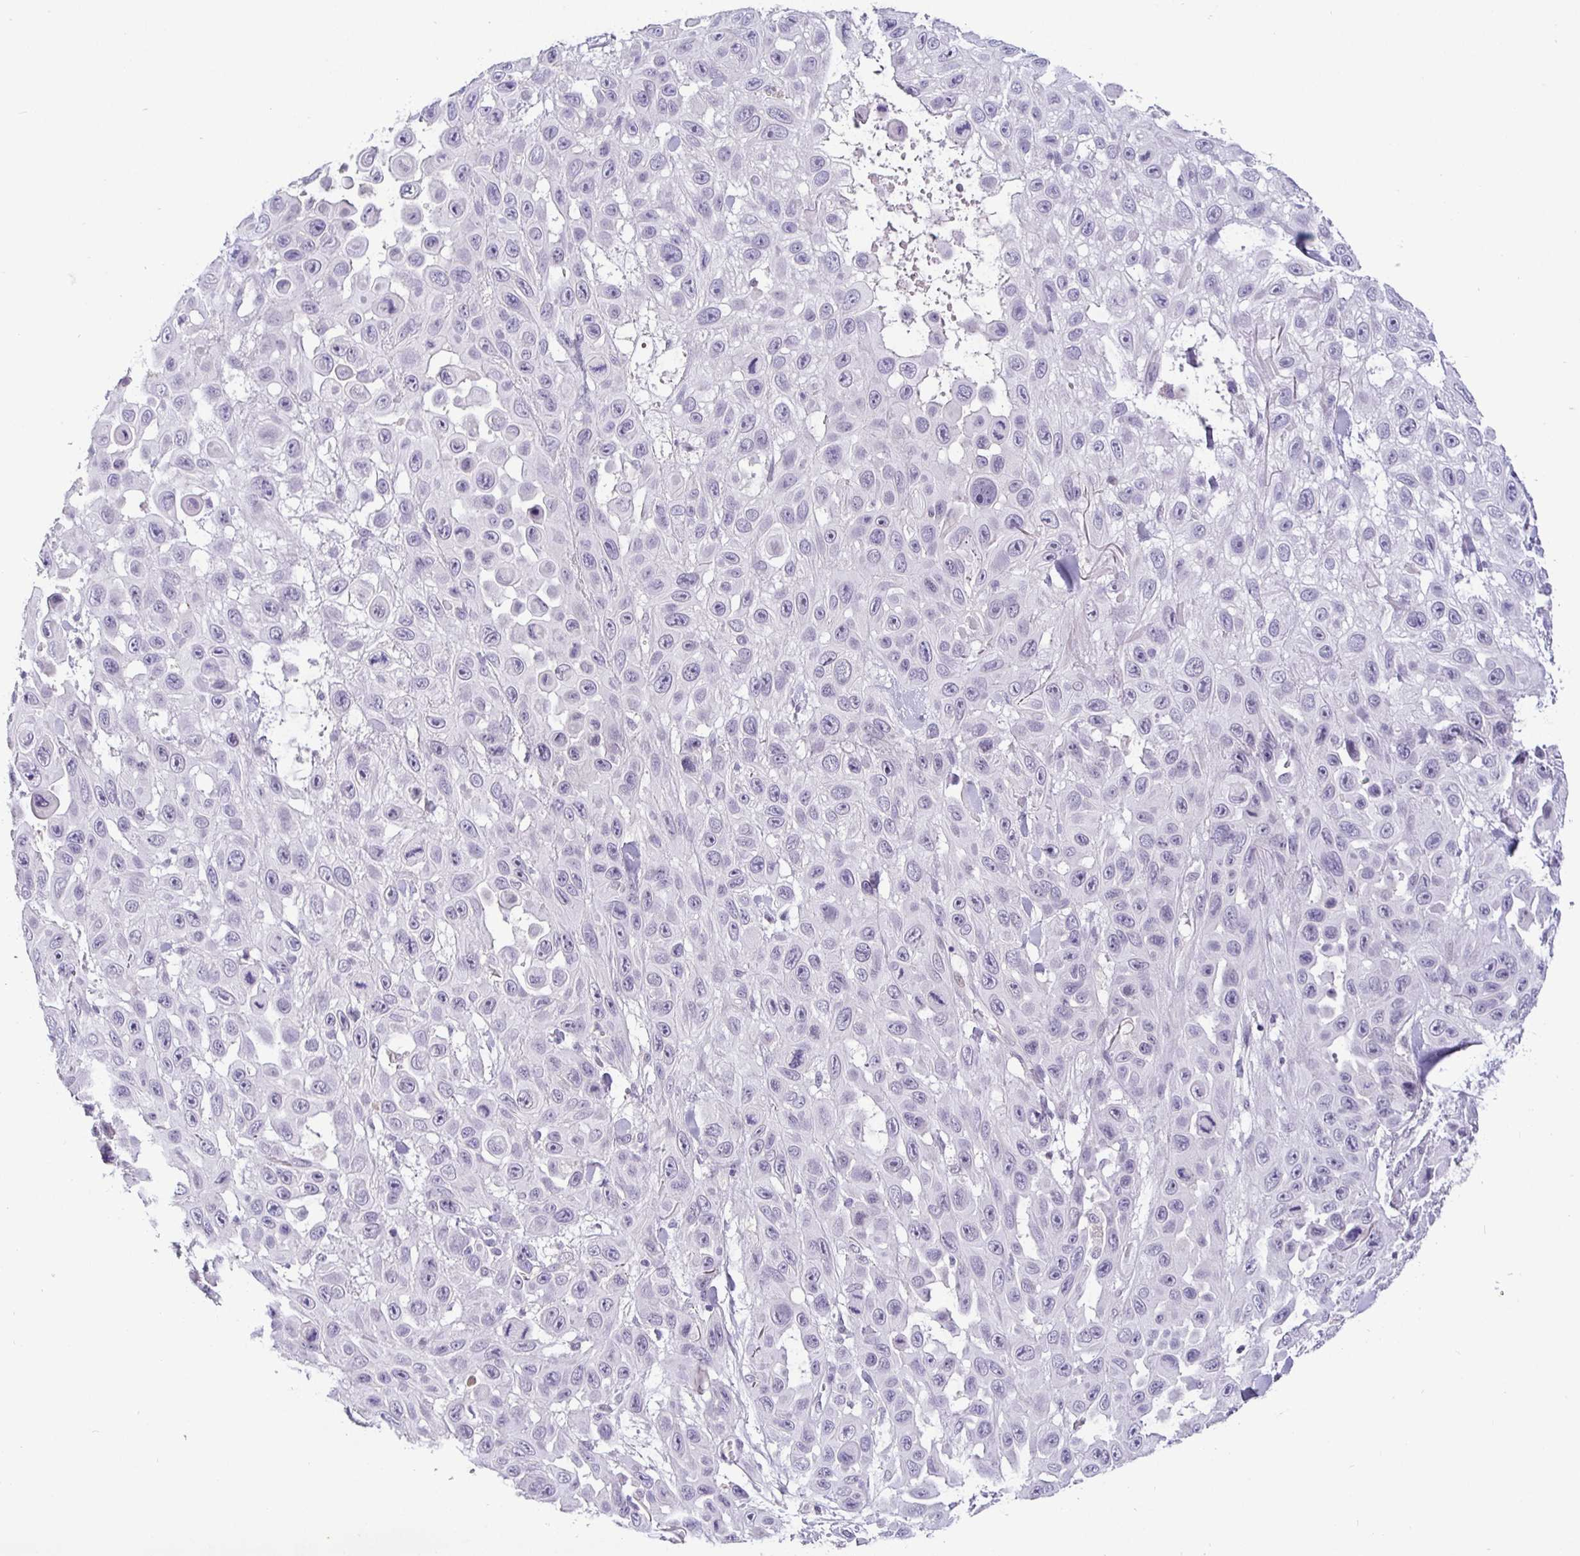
{"staining": {"intensity": "negative", "quantity": "none", "location": "none"}, "tissue": "skin cancer", "cell_type": "Tumor cells", "image_type": "cancer", "snomed": [{"axis": "morphology", "description": "Squamous cell carcinoma, NOS"}, {"axis": "topography", "description": "Skin"}], "caption": "DAB immunohistochemical staining of human skin cancer shows no significant positivity in tumor cells.", "gene": "NUP188", "patient": {"sex": "male", "age": 81}}